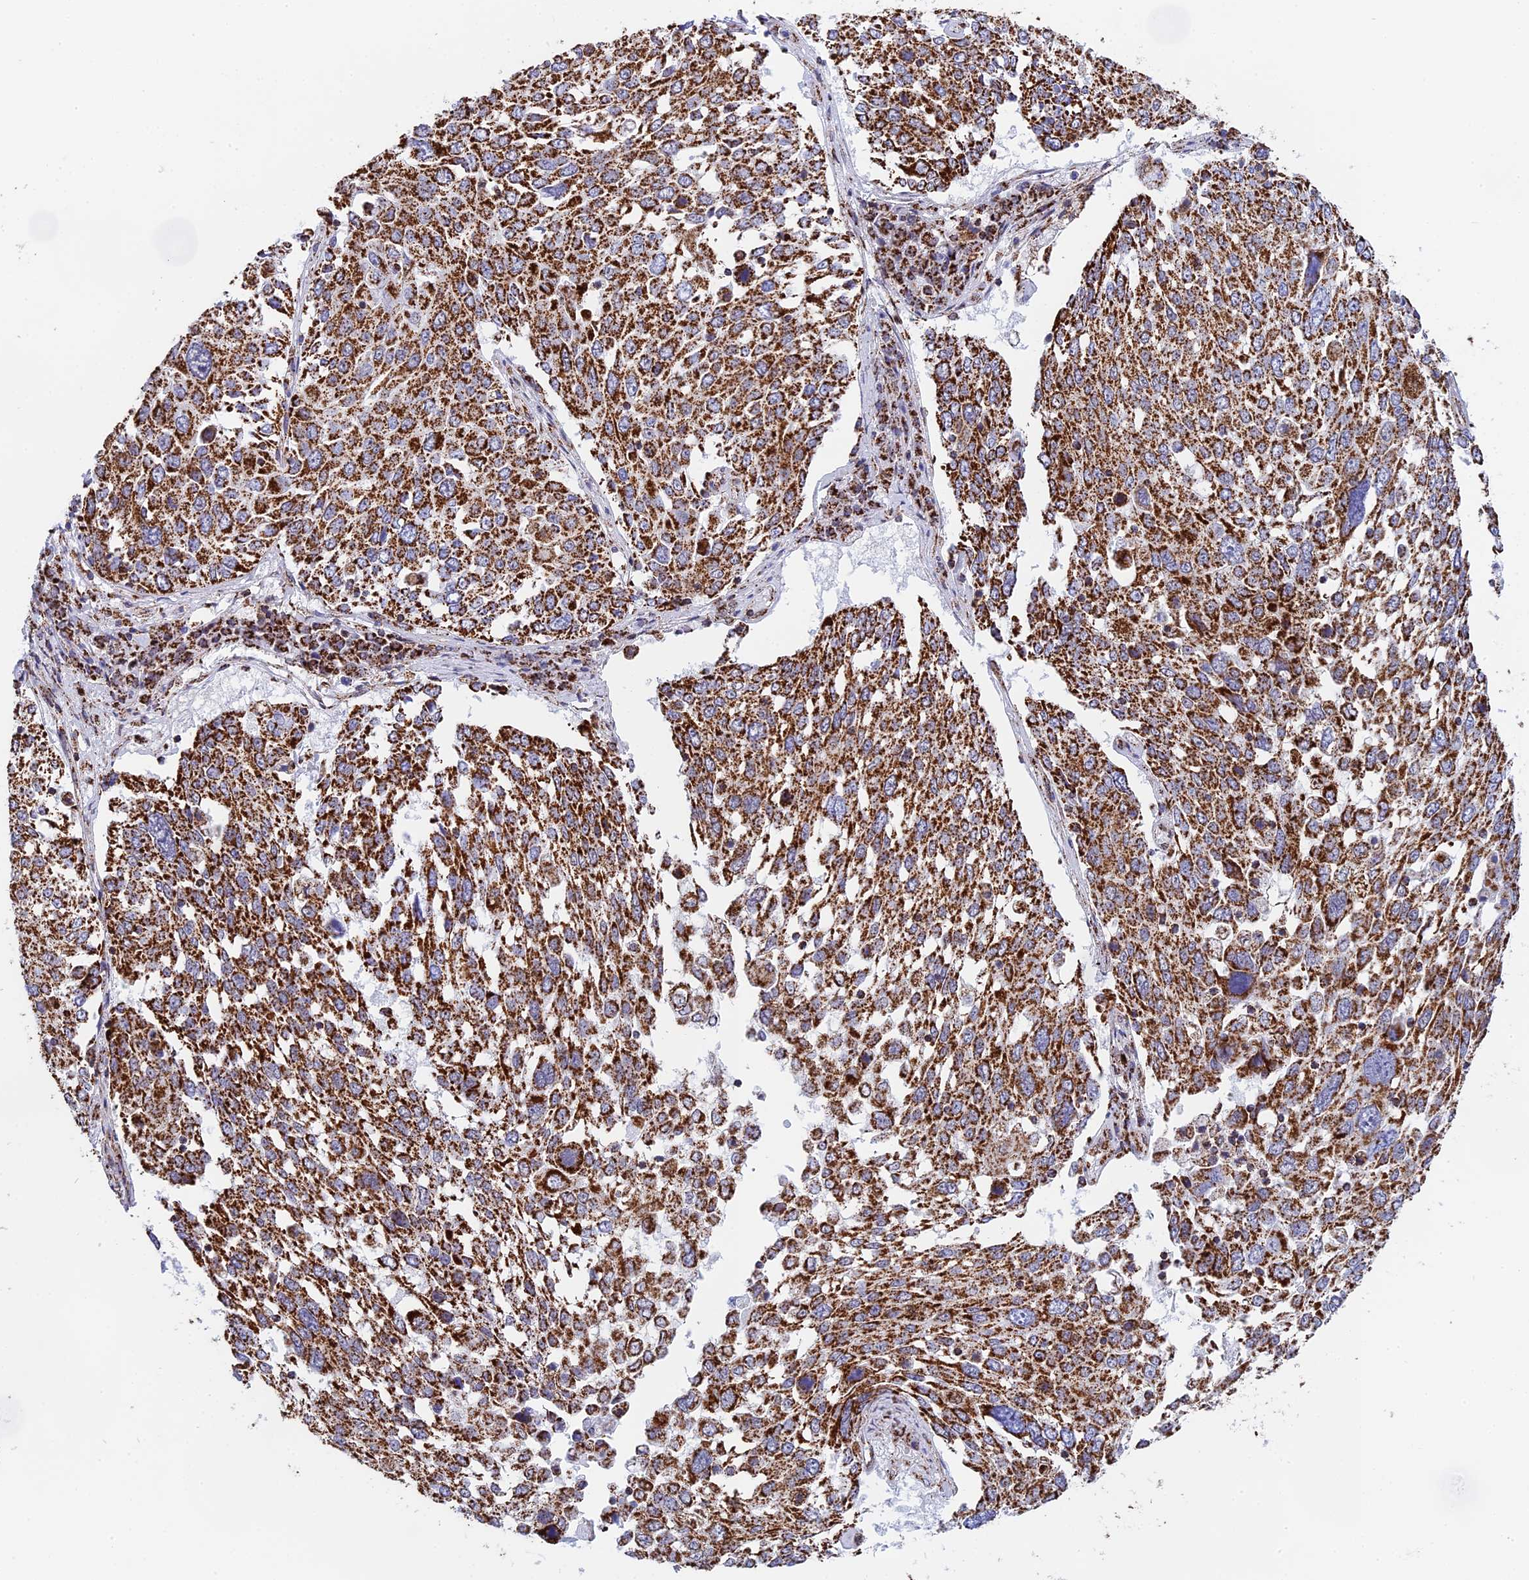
{"staining": {"intensity": "strong", "quantity": ">75%", "location": "cytoplasmic/membranous"}, "tissue": "lung cancer", "cell_type": "Tumor cells", "image_type": "cancer", "snomed": [{"axis": "morphology", "description": "Squamous cell carcinoma, NOS"}, {"axis": "topography", "description": "Lung"}], "caption": "Lung squamous cell carcinoma stained with DAB (3,3'-diaminobenzidine) immunohistochemistry (IHC) demonstrates high levels of strong cytoplasmic/membranous expression in about >75% of tumor cells.", "gene": "CDC16", "patient": {"sex": "male", "age": 65}}